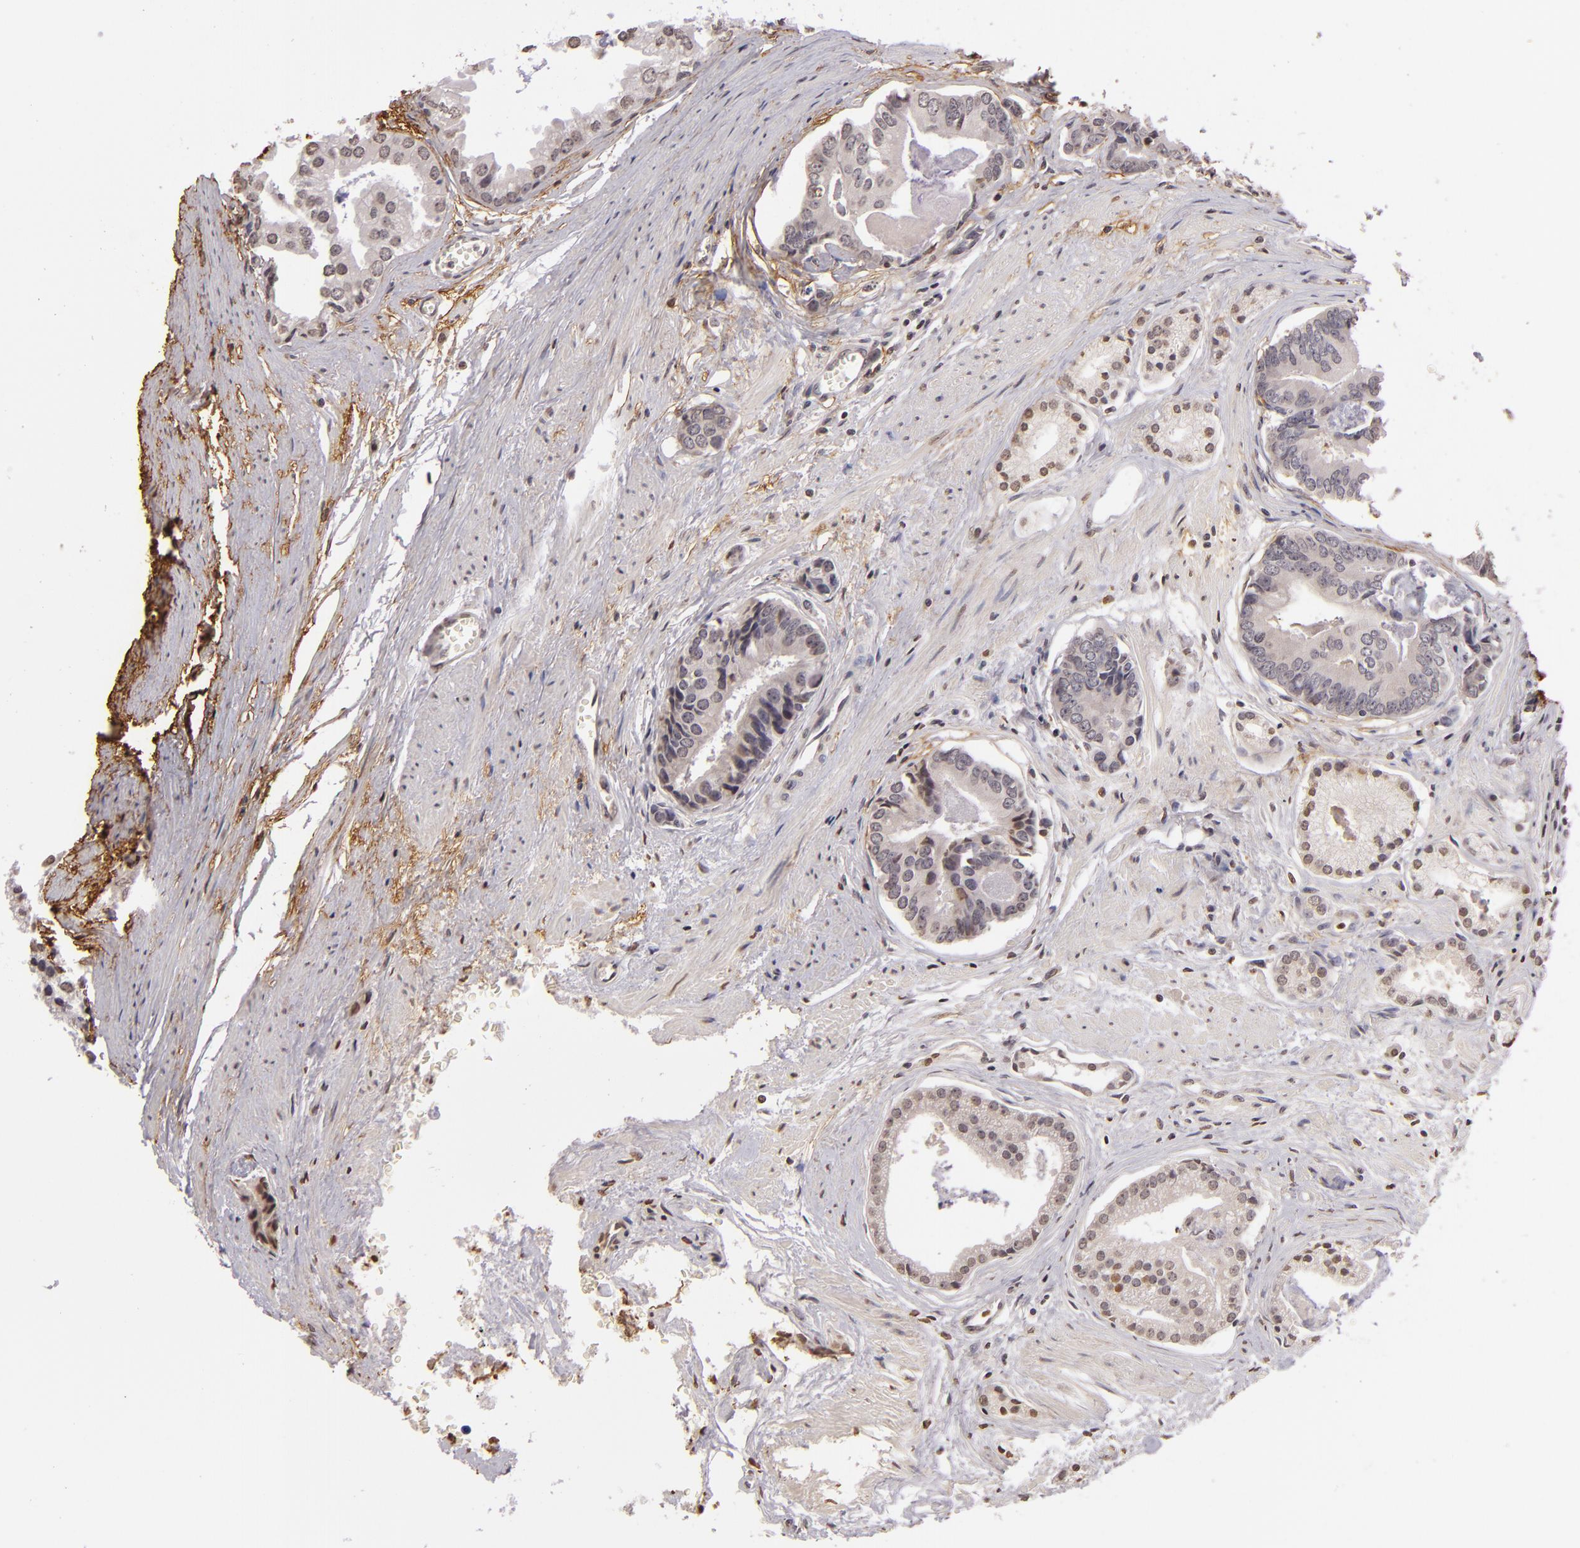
{"staining": {"intensity": "weak", "quantity": ">75%", "location": "nuclear"}, "tissue": "prostate cancer", "cell_type": "Tumor cells", "image_type": "cancer", "snomed": [{"axis": "morphology", "description": "Adenocarcinoma, High grade"}, {"axis": "topography", "description": "Prostate"}], "caption": "This micrograph shows adenocarcinoma (high-grade) (prostate) stained with IHC to label a protein in brown. The nuclear of tumor cells show weak positivity for the protein. Nuclei are counter-stained blue.", "gene": "THRB", "patient": {"sex": "male", "age": 56}}